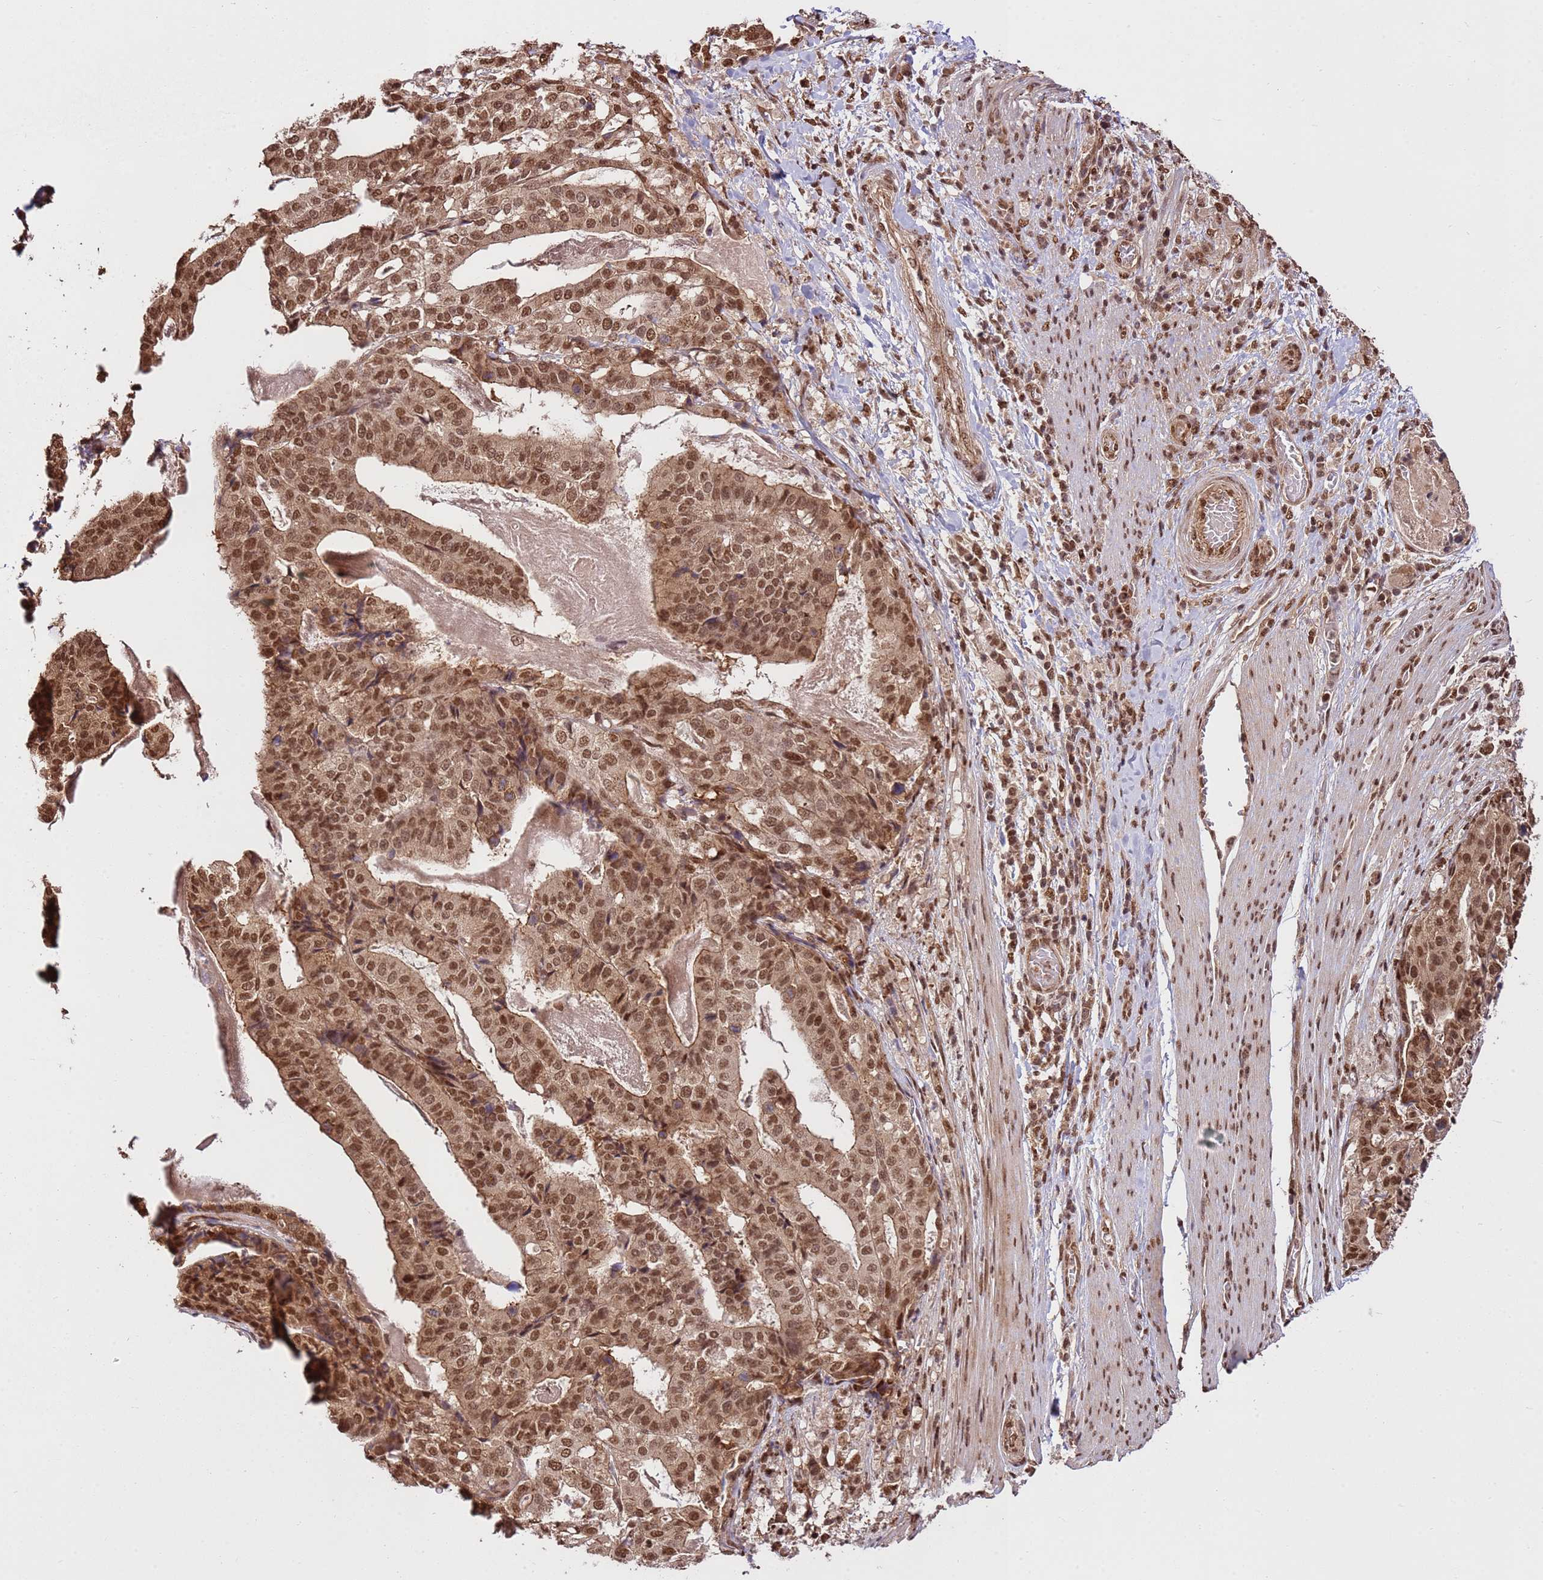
{"staining": {"intensity": "moderate", "quantity": ">75%", "location": "nuclear"}, "tissue": "stomach cancer", "cell_type": "Tumor cells", "image_type": "cancer", "snomed": [{"axis": "morphology", "description": "Adenocarcinoma, NOS"}, {"axis": "topography", "description": "Stomach"}], "caption": "Stomach adenocarcinoma stained with a brown dye demonstrates moderate nuclear positive staining in approximately >75% of tumor cells.", "gene": "ZBTB12", "patient": {"sex": "male", "age": 48}}